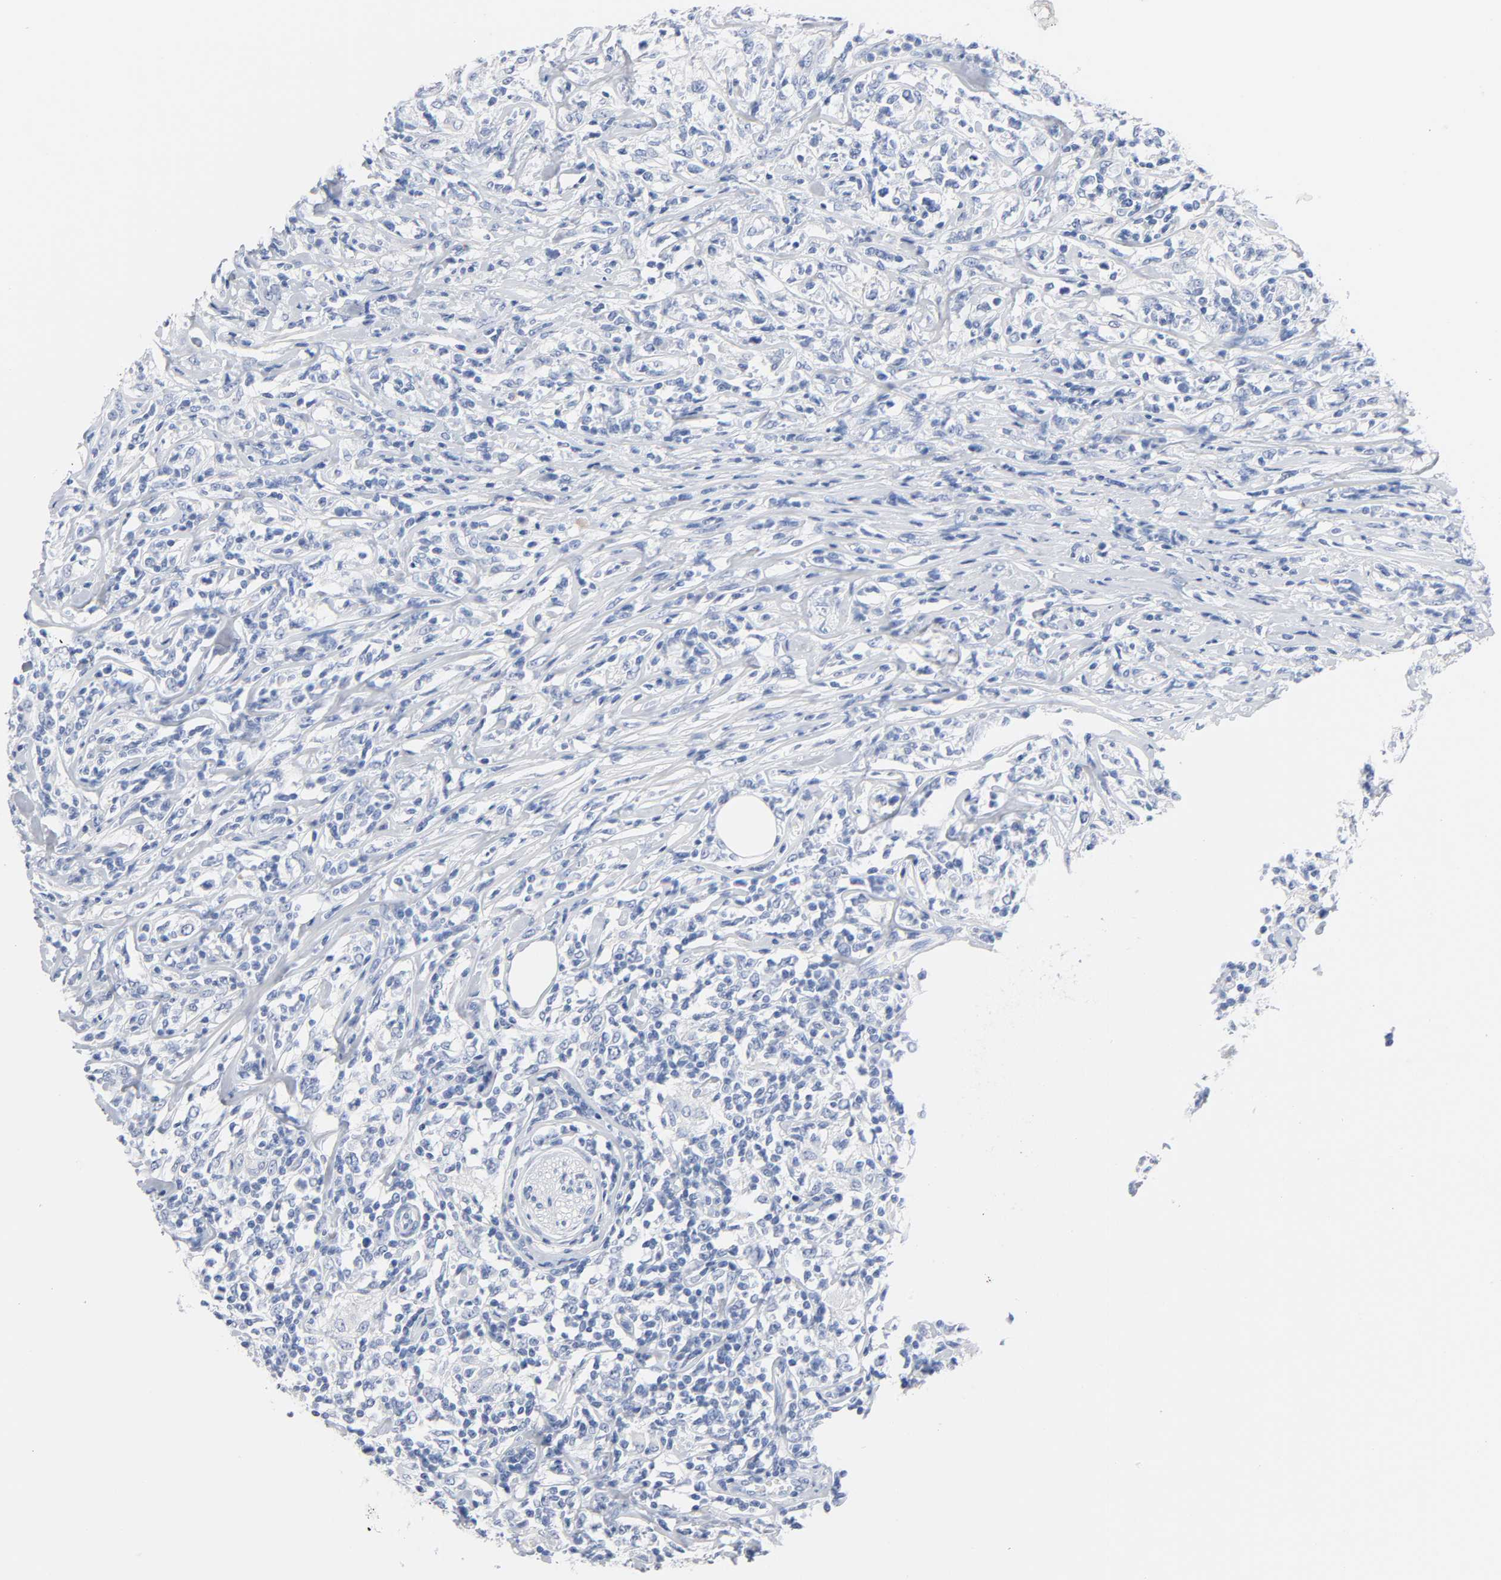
{"staining": {"intensity": "negative", "quantity": "none", "location": "none"}, "tissue": "lymphoma", "cell_type": "Tumor cells", "image_type": "cancer", "snomed": [{"axis": "morphology", "description": "Malignant lymphoma, non-Hodgkin's type, High grade"}, {"axis": "topography", "description": "Lymph node"}], "caption": "A micrograph of high-grade malignant lymphoma, non-Hodgkin's type stained for a protein displays no brown staining in tumor cells. (DAB immunohistochemistry, high magnification).", "gene": "ACP3", "patient": {"sex": "female", "age": 84}}